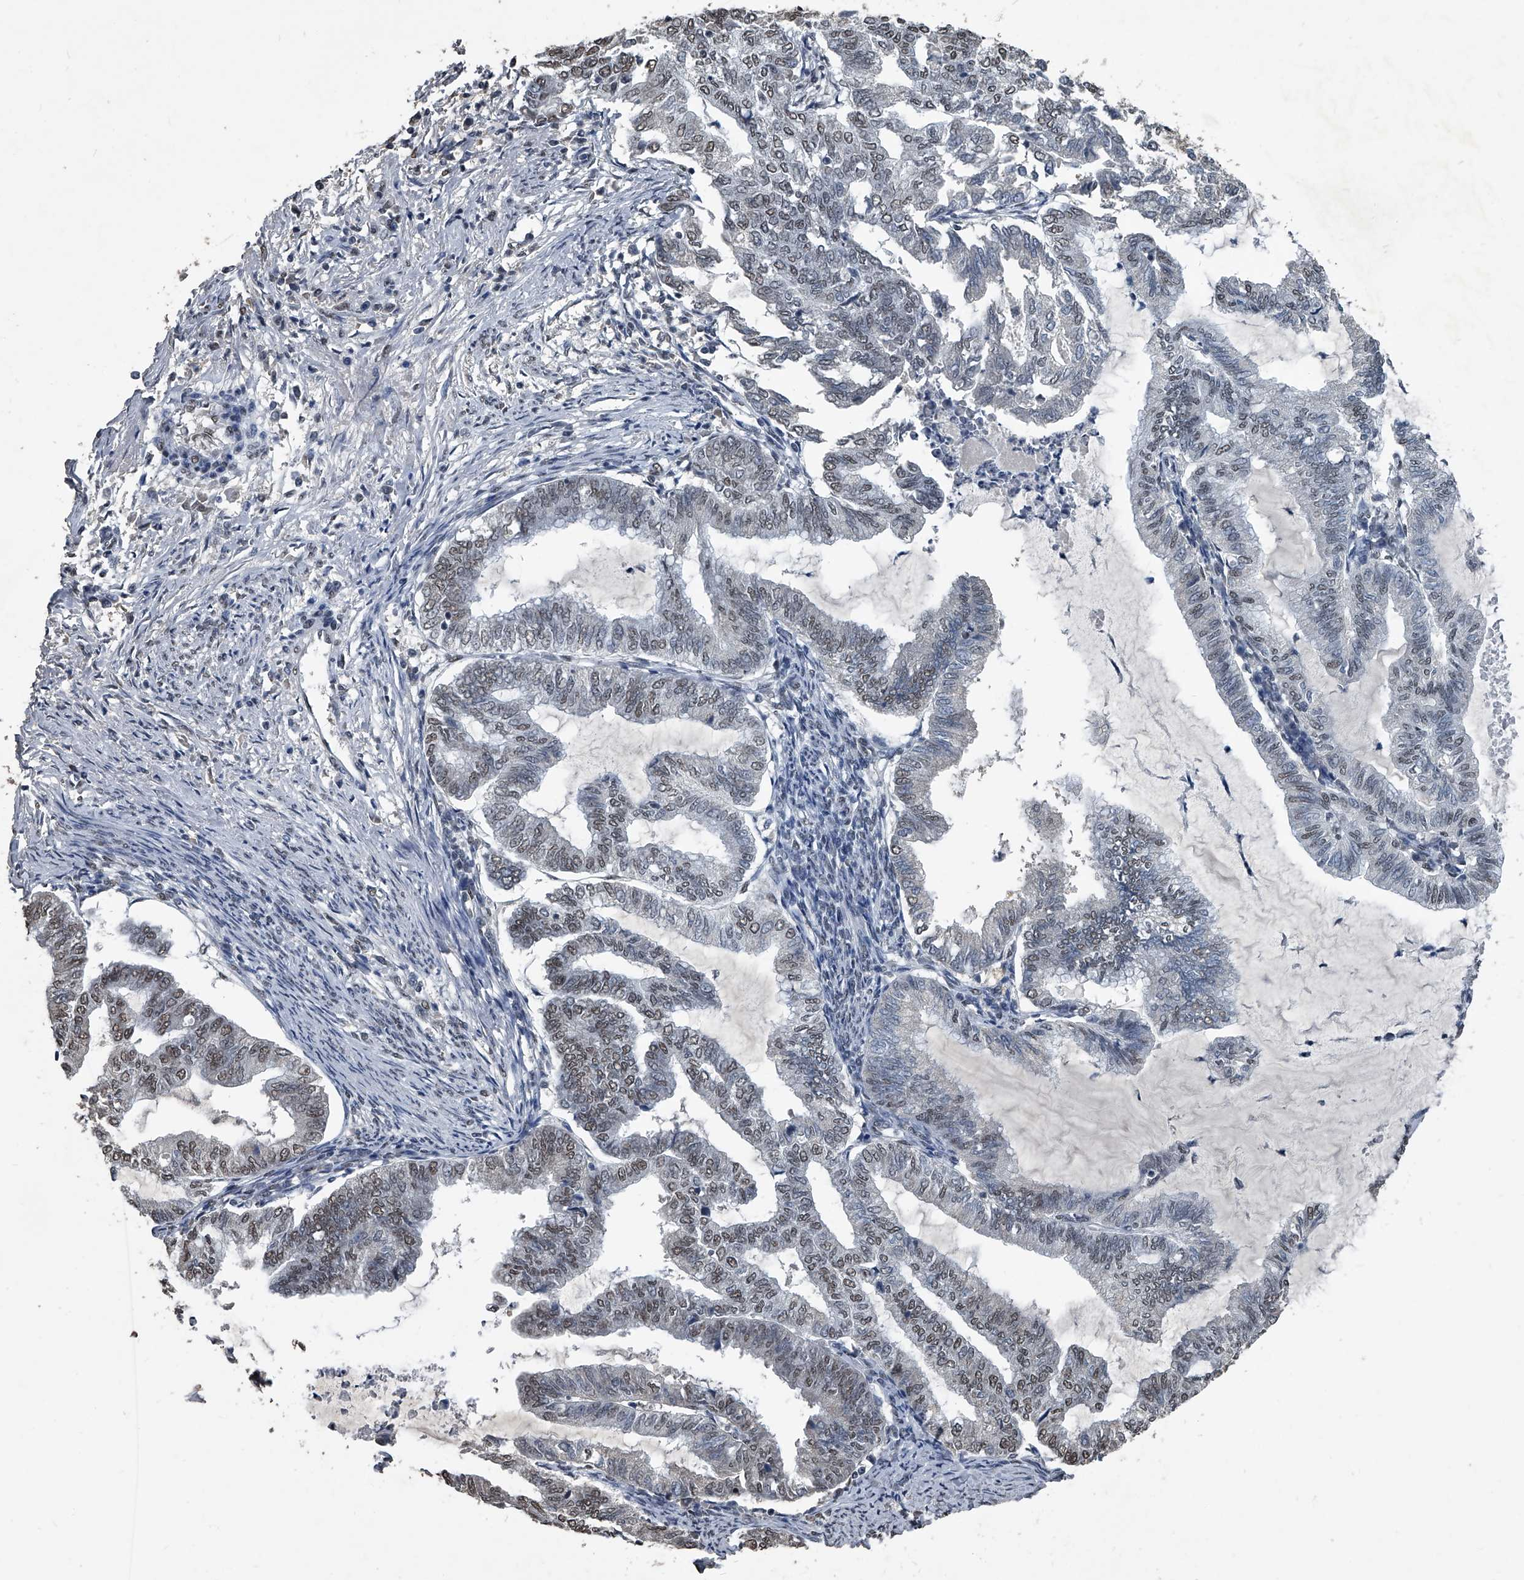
{"staining": {"intensity": "weak", "quantity": "25%-75%", "location": "nuclear"}, "tissue": "endometrial cancer", "cell_type": "Tumor cells", "image_type": "cancer", "snomed": [{"axis": "morphology", "description": "Adenocarcinoma, NOS"}, {"axis": "topography", "description": "Endometrium"}], "caption": "Protein expression analysis of human endometrial cancer (adenocarcinoma) reveals weak nuclear positivity in about 25%-75% of tumor cells.", "gene": "MATR3", "patient": {"sex": "female", "age": 79}}